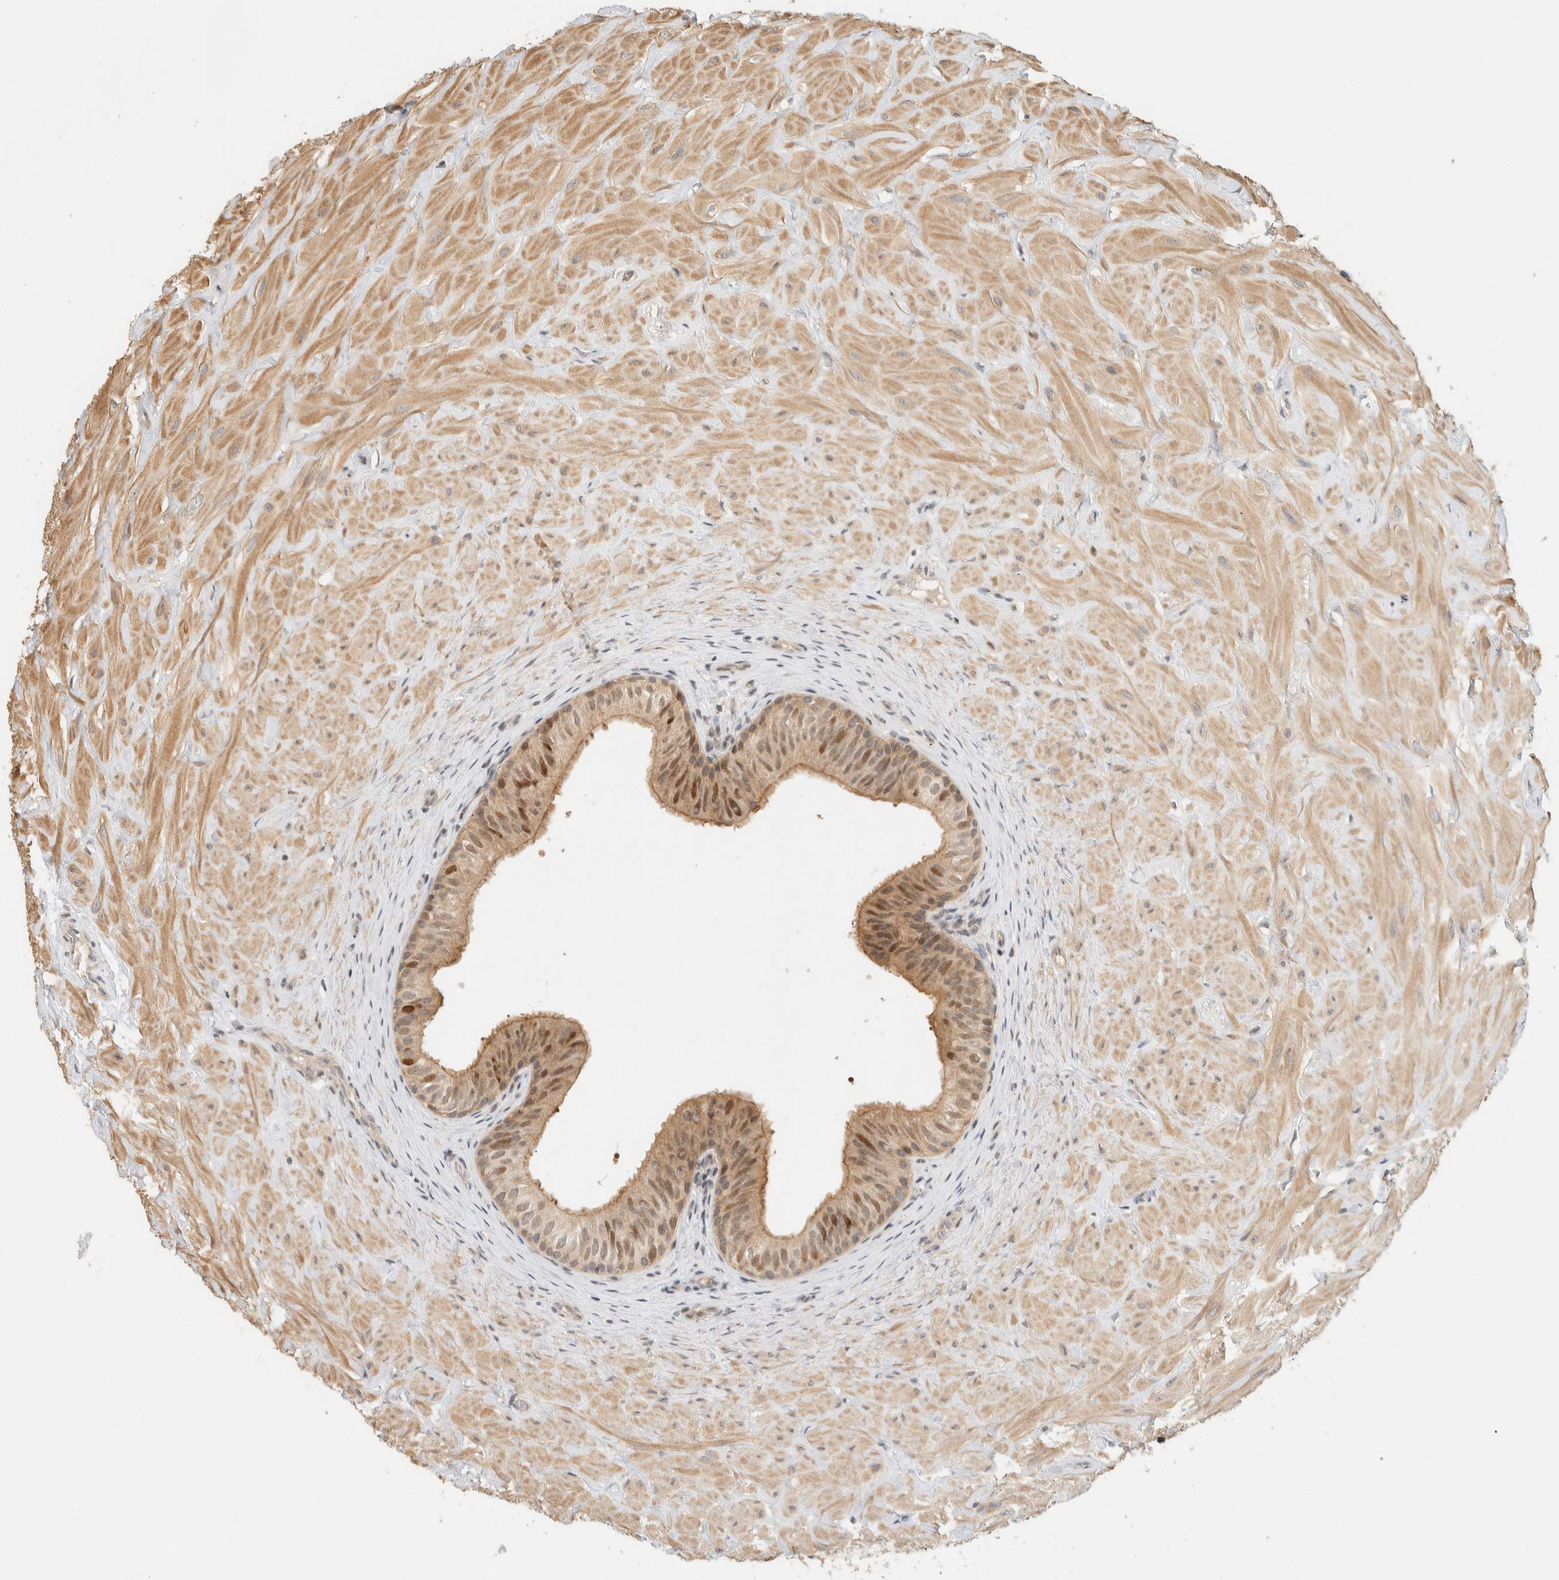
{"staining": {"intensity": "moderate", "quantity": ">75%", "location": "cytoplasmic/membranous,nuclear"}, "tissue": "epididymis", "cell_type": "Glandular cells", "image_type": "normal", "snomed": [{"axis": "morphology", "description": "Normal tissue, NOS"}, {"axis": "topography", "description": "Soft tissue"}, {"axis": "topography", "description": "Epididymis"}], "caption": "Normal epididymis shows moderate cytoplasmic/membranous,nuclear expression in approximately >75% of glandular cells, visualized by immunohistochemistry. (DAB IHC with brightfield microscopy, high magnification).", "gene": "ARFGEF1", "patient": {"sex": "male", "age": 26}}